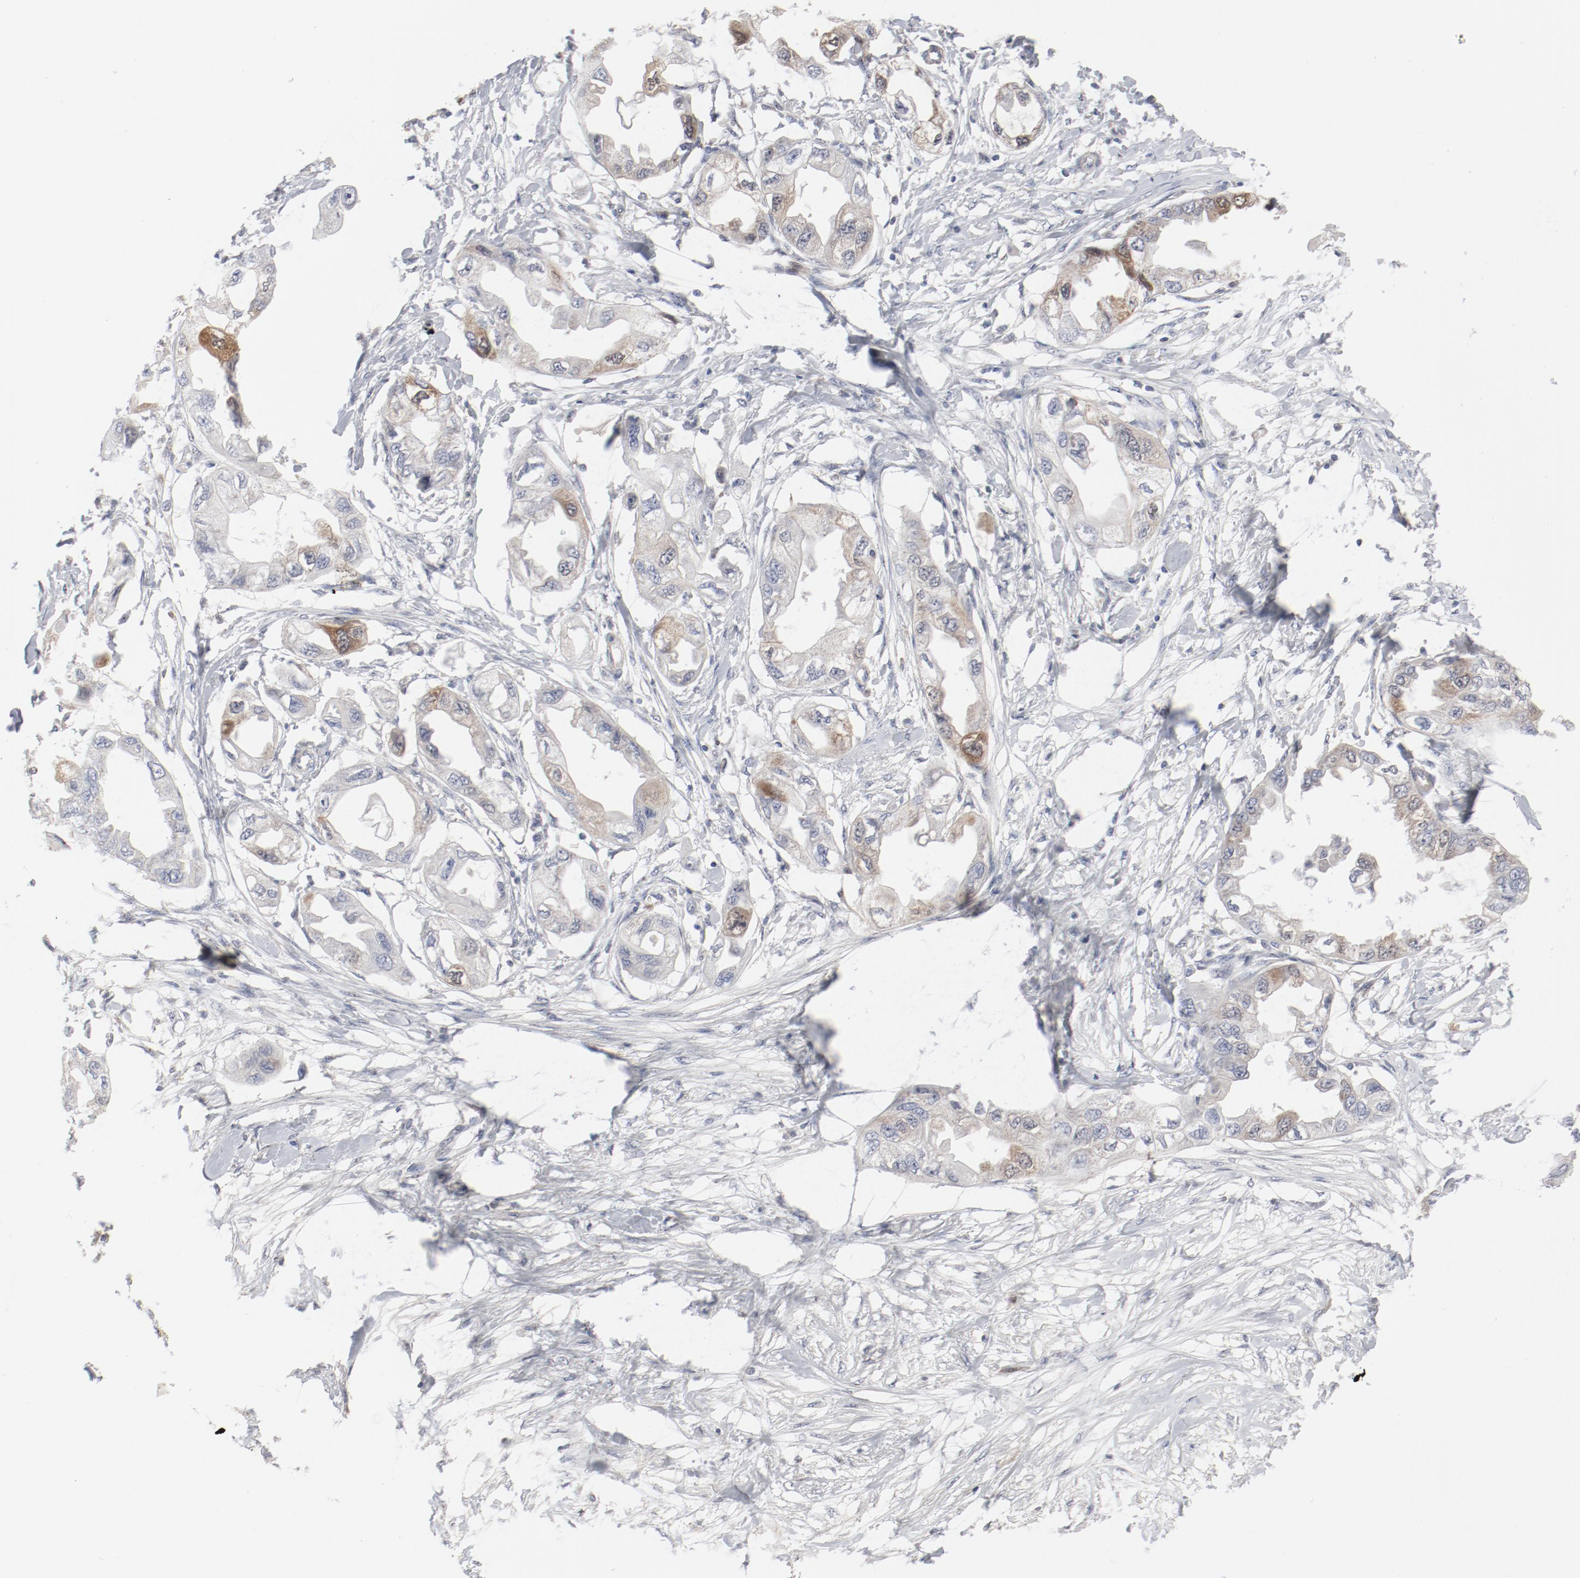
{"staining": {"intensity": "weak", "quantity": "25%-75%", "location": "cytoplasmic/membranous"}, "tissue": "endometrial cancer", "cell_type": "Tumor cells", "image_type": "cancer", "snomed": [{"axis": "morphology", "description": "Adenocarcinoma, NOS"}, {"axis": "topography", "description": "Endometrium"}], "caption": "A low amount of weak cytoplasmic/membranous positivity is appreciated in approximately 25%-75% of tumor cells in adenocarcinoma (endometrial) tissue. Nuclei are stained in blue.", "gene": "CDK1", "patient": {"sex": "female", "age": 67}}